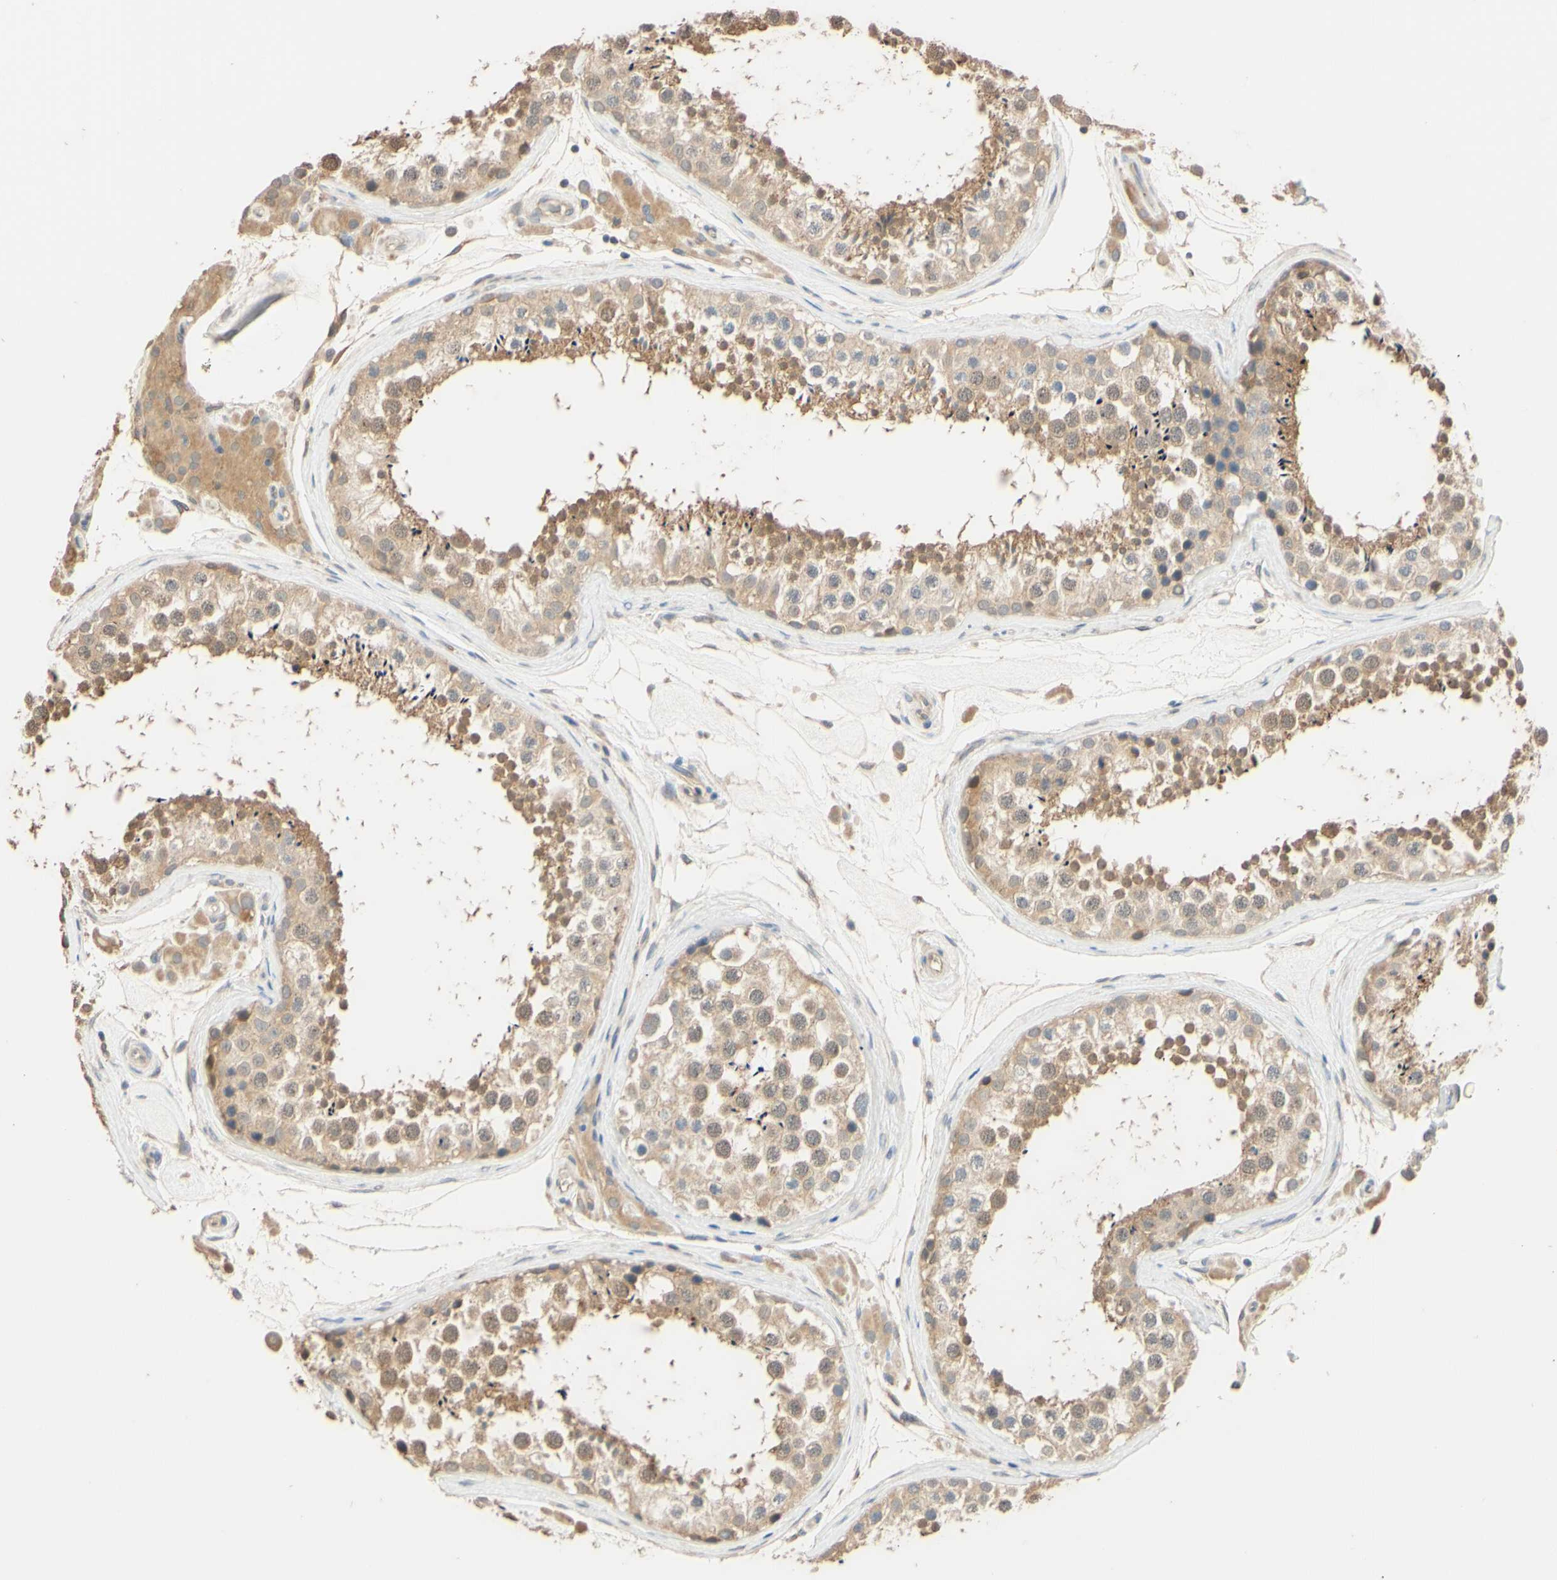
{"staining": {"intensity": "moderate", "quantity": ">75%", "location": "cytoplasmic/membranous"}, "tissue": "testis", "cell_type": "Cells in seminiferous ducts", "image_type": "normal", "snomed": [{"axis": "morphology", "description": "Normal tissue, NOS"}, {"axis": "topography", "description": "Testis"}], "caption": "IHC image of unremarkable testis: human testis stained using immunohistochemistry (IHC) exhibits medium levels of moderate protein expression localized specifically in the cytoplasmic/membranous of cells in seminiferous ducts, appearing as a cytoplasmic/membranous brown color.", "gene": "SMIM19", "patient": {"sex": "male", "age": 46}}